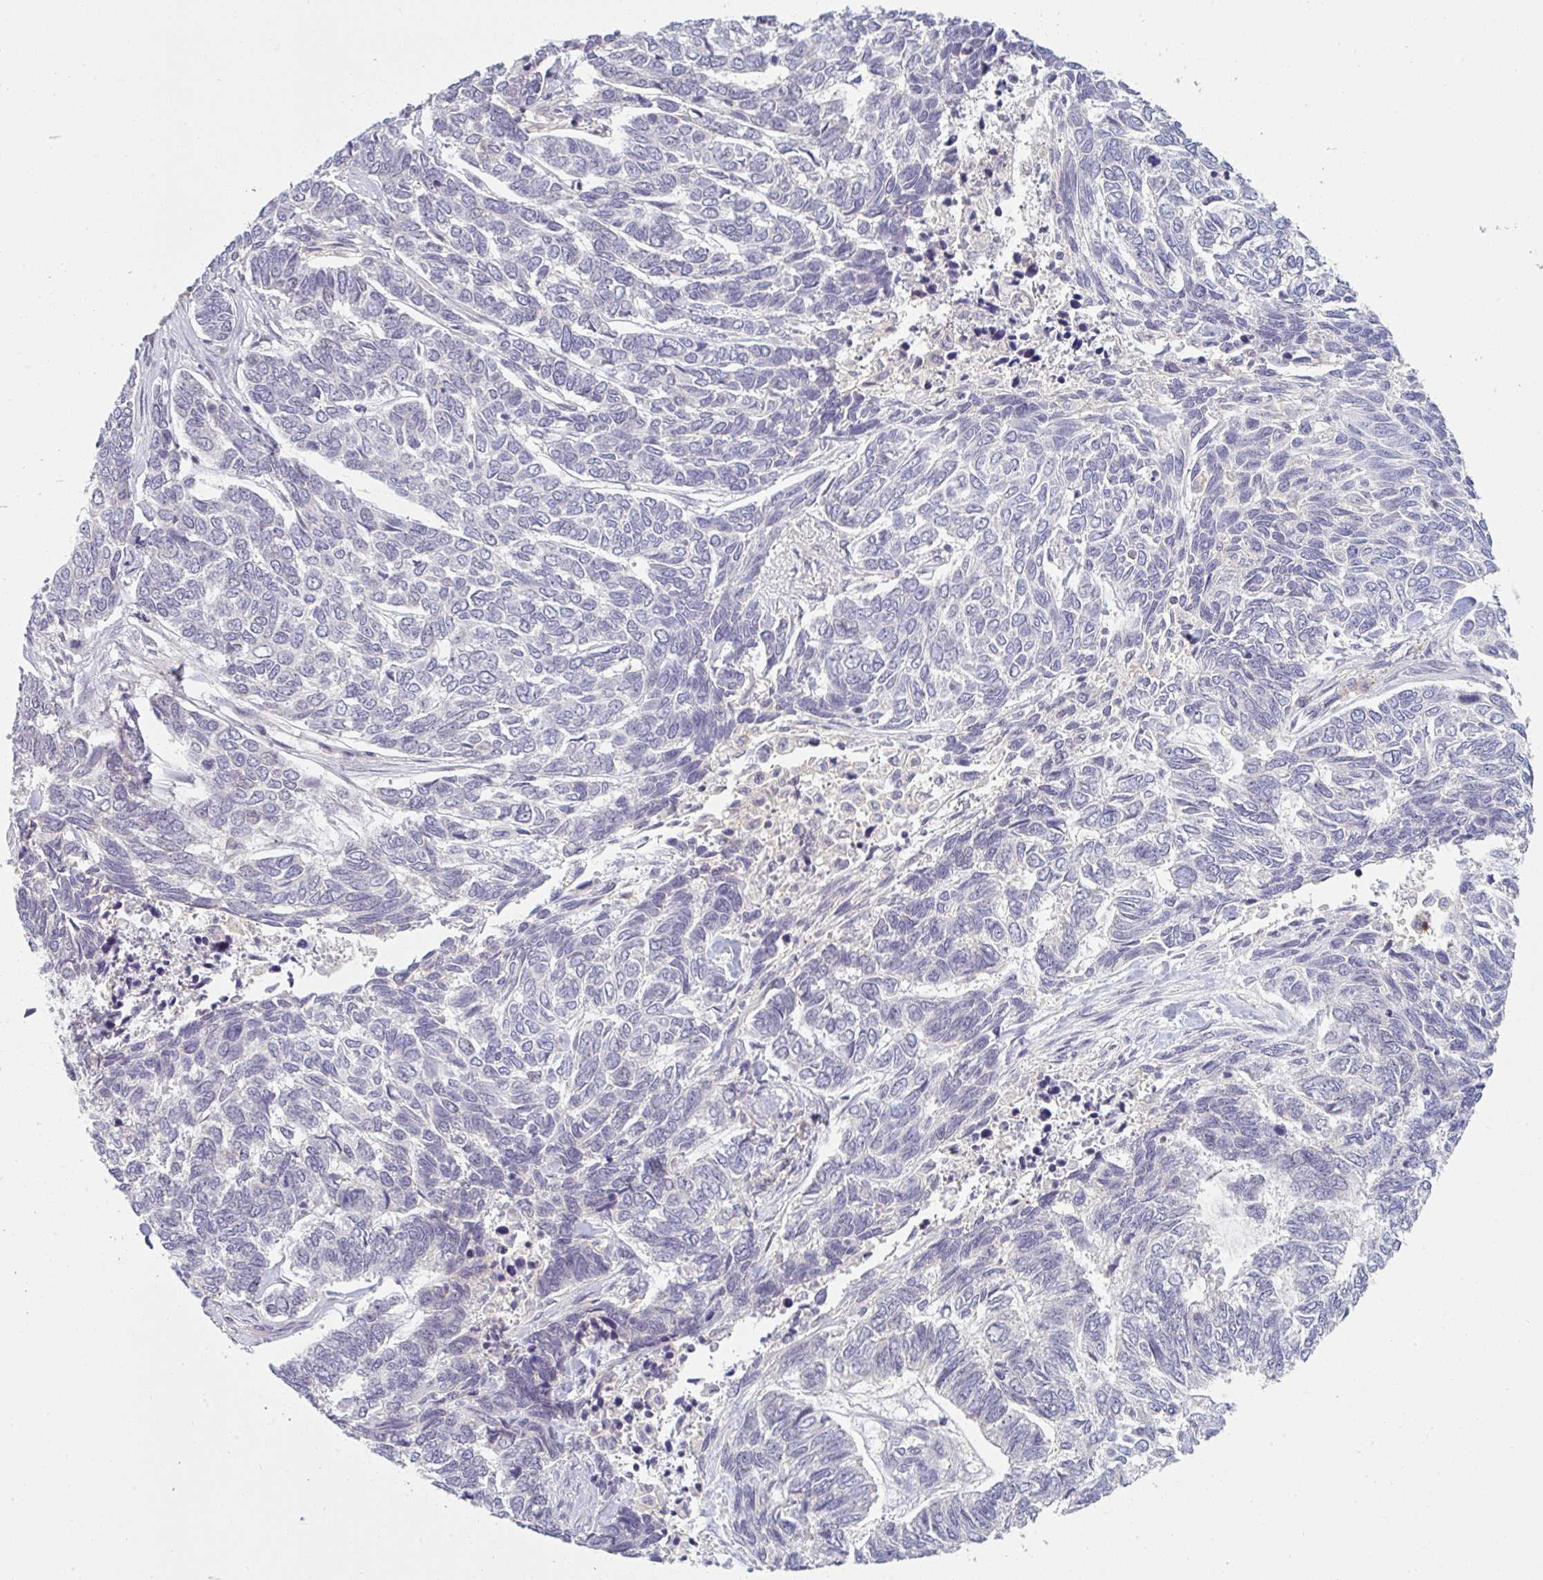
{"staining": {"intensity": "negative", "quantity": "none", "location": "none"}, "tissue": "skin cancer", "cell_type": "Tumor cells", "image_type": "cancer", "snomed": [{"axis": "morphology", "description": "Basal cell carcinoma"}, {"axis": "topography", "description": "Skin"}], "caption": "The photomicrograph demonstrates no staining of tumor cells in skin cancer. The staining was performed using DAB to visualize the protein expression in brown, while the nuclei were stained in blue with hematoxylin (Magnification: 20x).", "gene": "PPFIA4", "patient": {"sex": "female", "age": 65}}